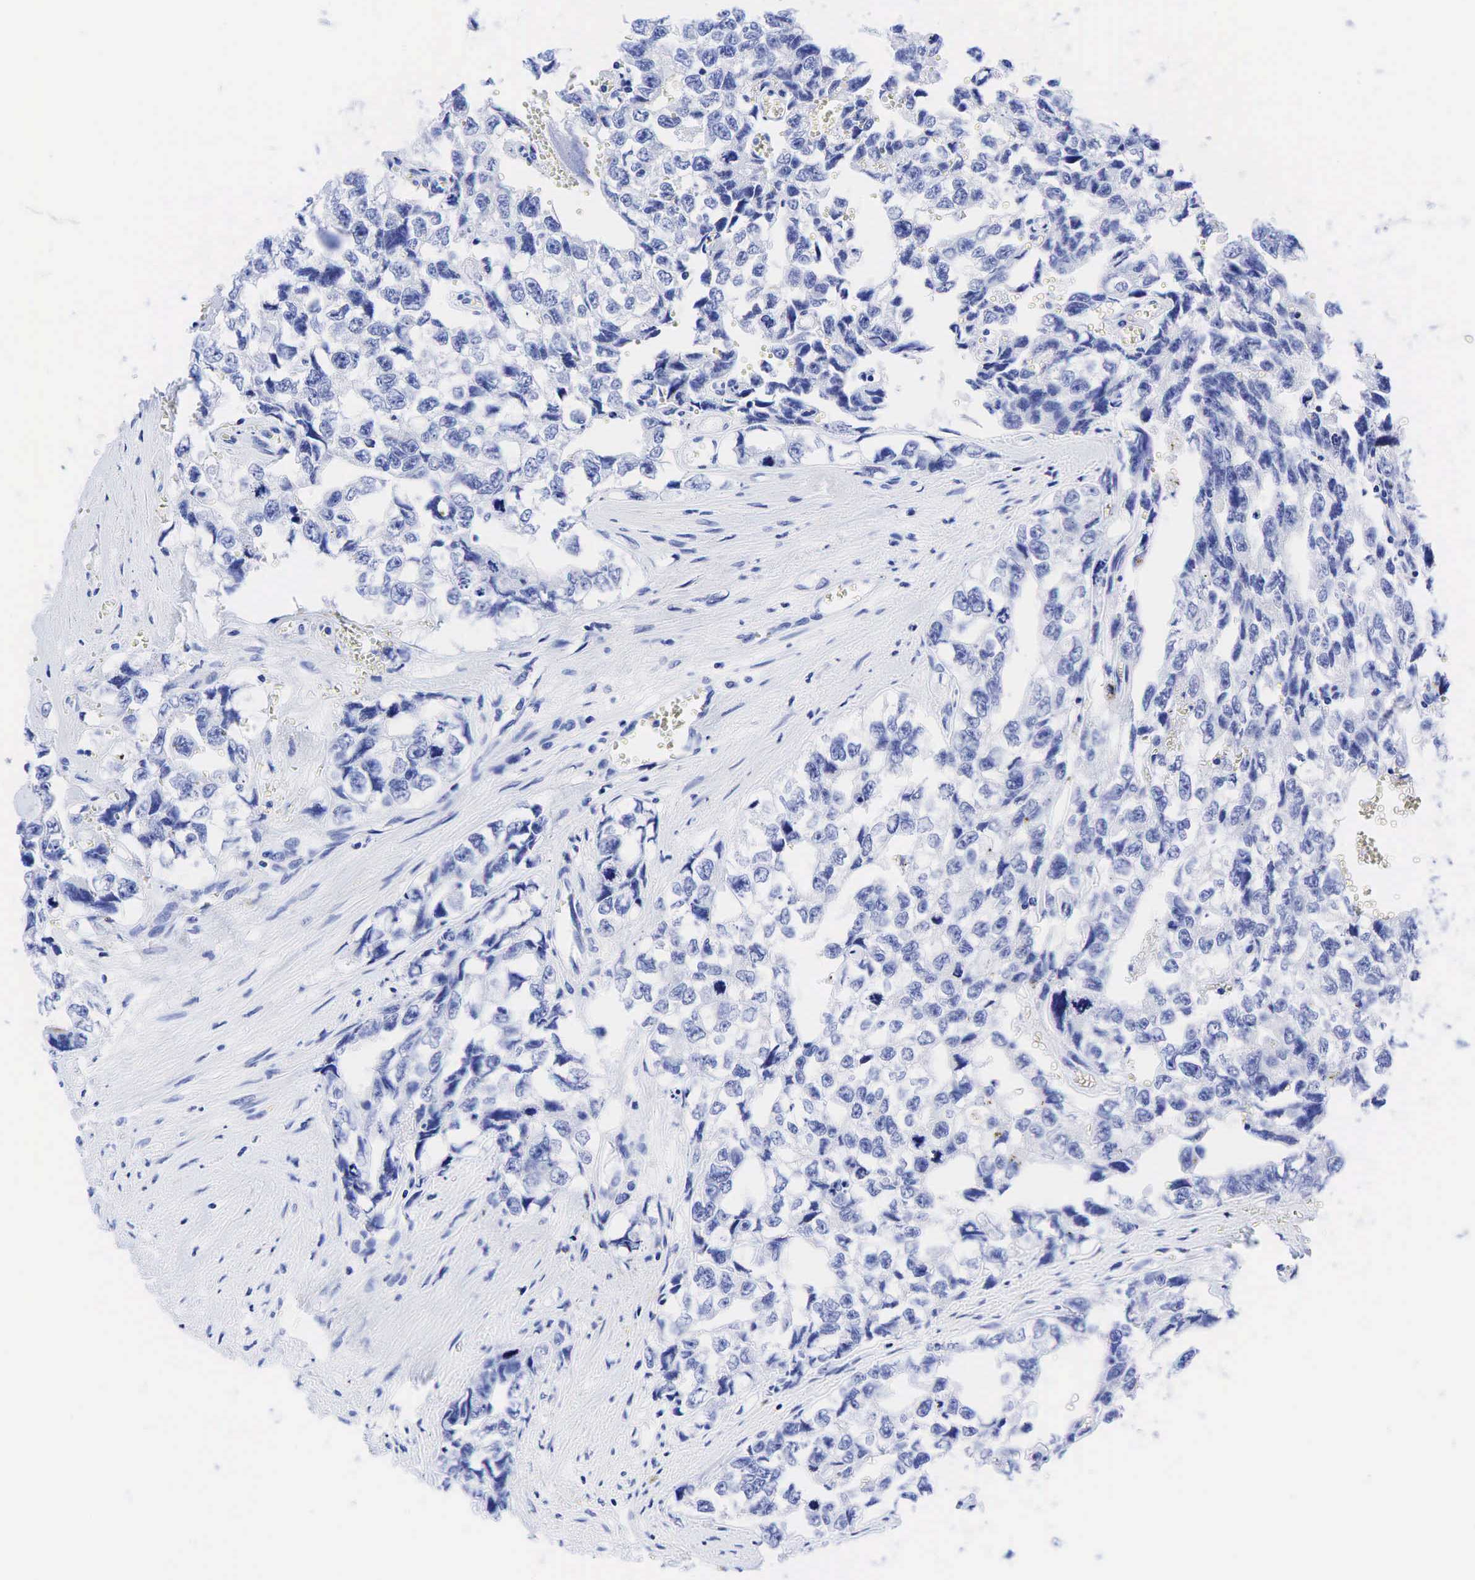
{"staining": {"intensity": "negative", "quantity": "none", "location": "none"}, "tissue": "testis cancer", "cell_type": "Tumor cells", "image_type": "cancer", "snomed": [{"axis": "morphology", "description": "Carcinoma, Embryonal, NOS"}, {"axis": "topography", "description": "Testis"}], "caption": "Immunohistochemical staining of testis cancer shows no significant positivity in tumor cells.", "gene": "CHGA", "patient": {"sex": "male", "age": 31}}